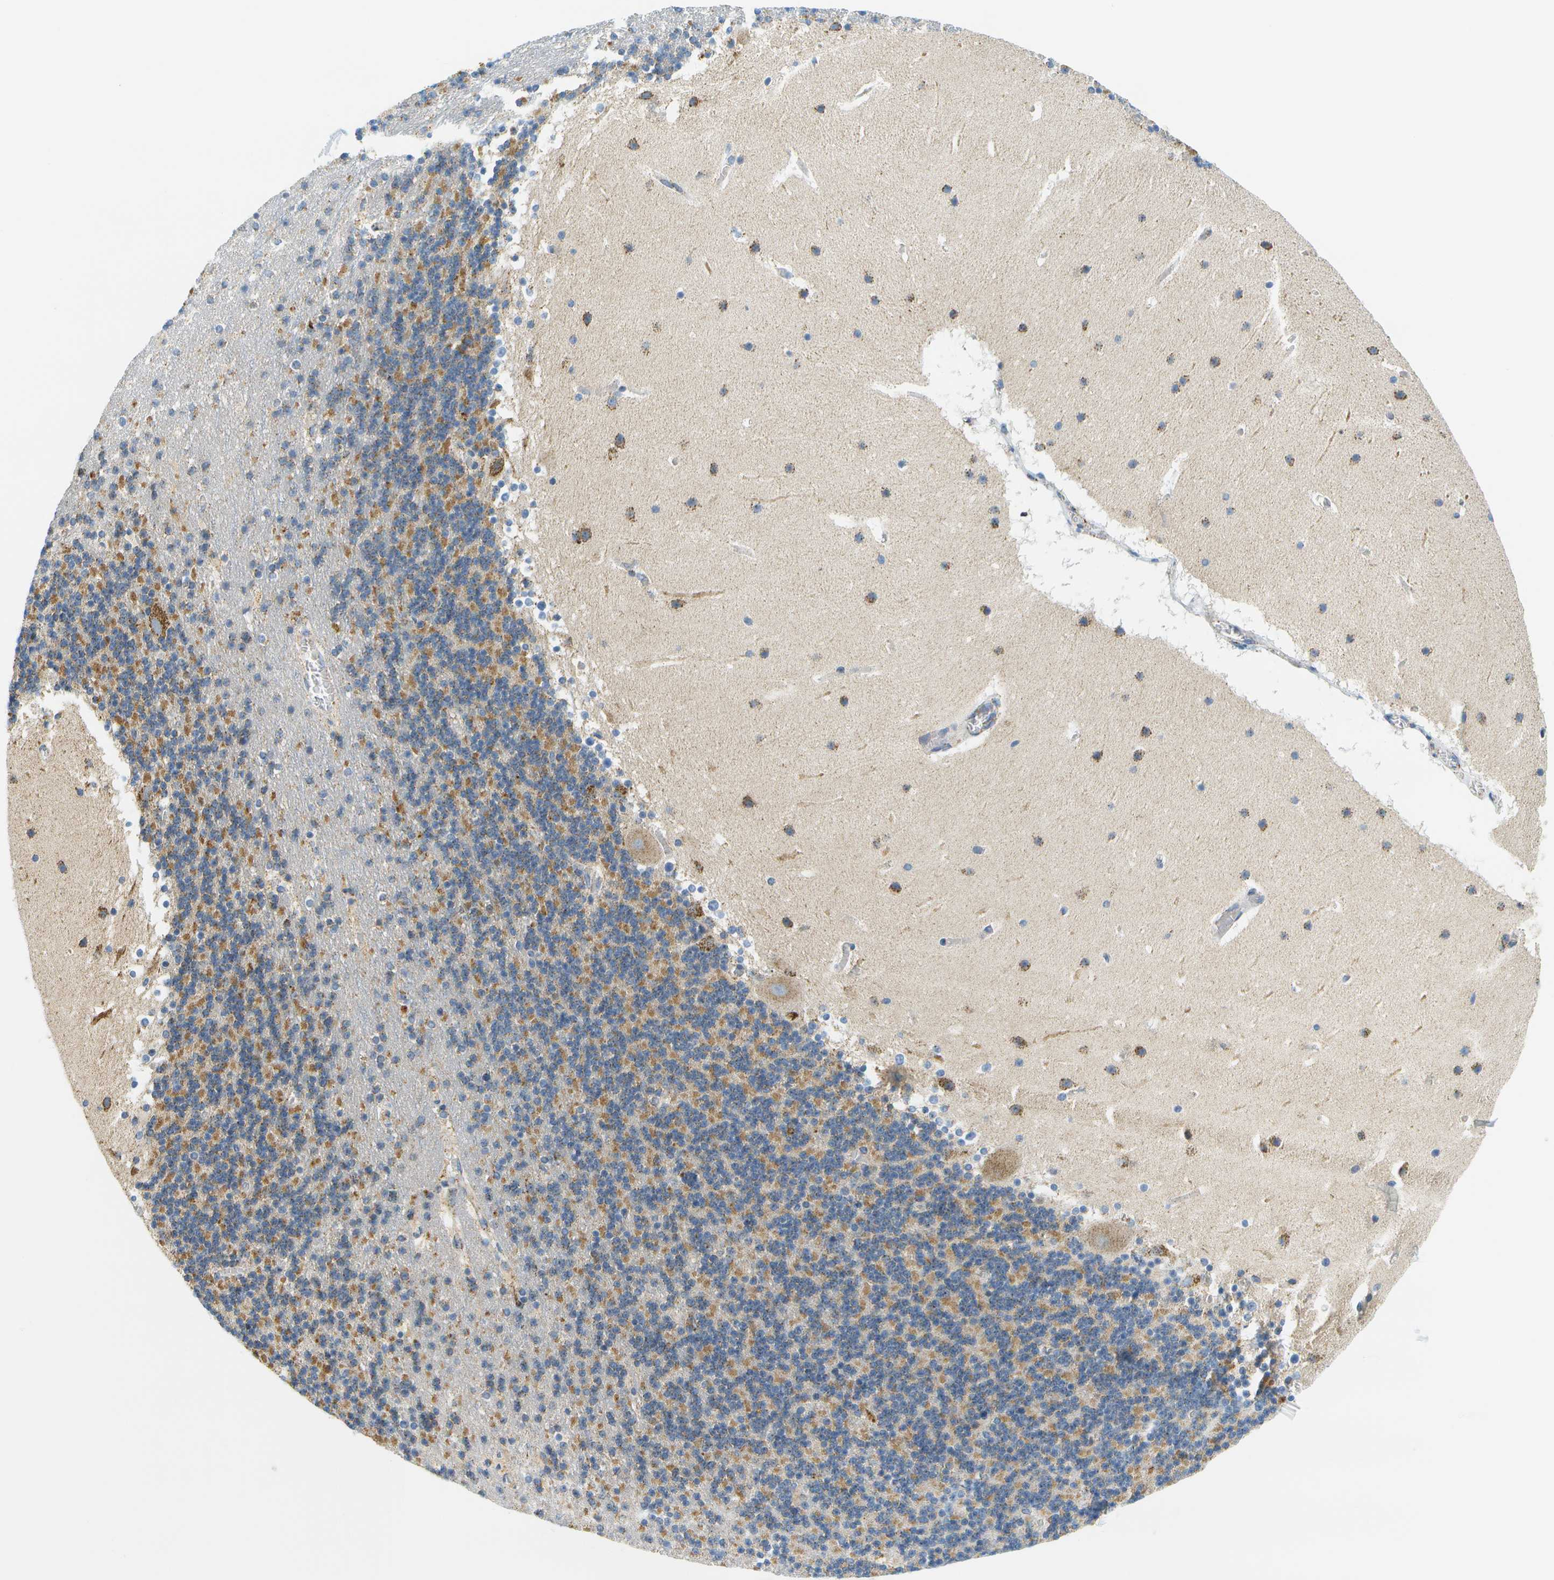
{"staining": {"intensity": "moderate", "quantity": ">75%", "location": "cytoplasmic/membranous"}, "tissue": "cerebellum", "cell_type": "Cells in granular layer", "image_type": "normal", "snomed": [{"axis": "morphology", "description": "Normal tissue, NOS"}, {"axis": "topography", "description": "Cerebellum"}], "caption": "Immunohistochemistry (IHC) image of benign human cerebellum stained for a protein (brown), which exhibits medium levels of moderate cytoplasmic/membranous expression in approximately >75% of cells in granular layer.", "gene": "HLCS", "patient": {"sex": "male", "age": 45}}